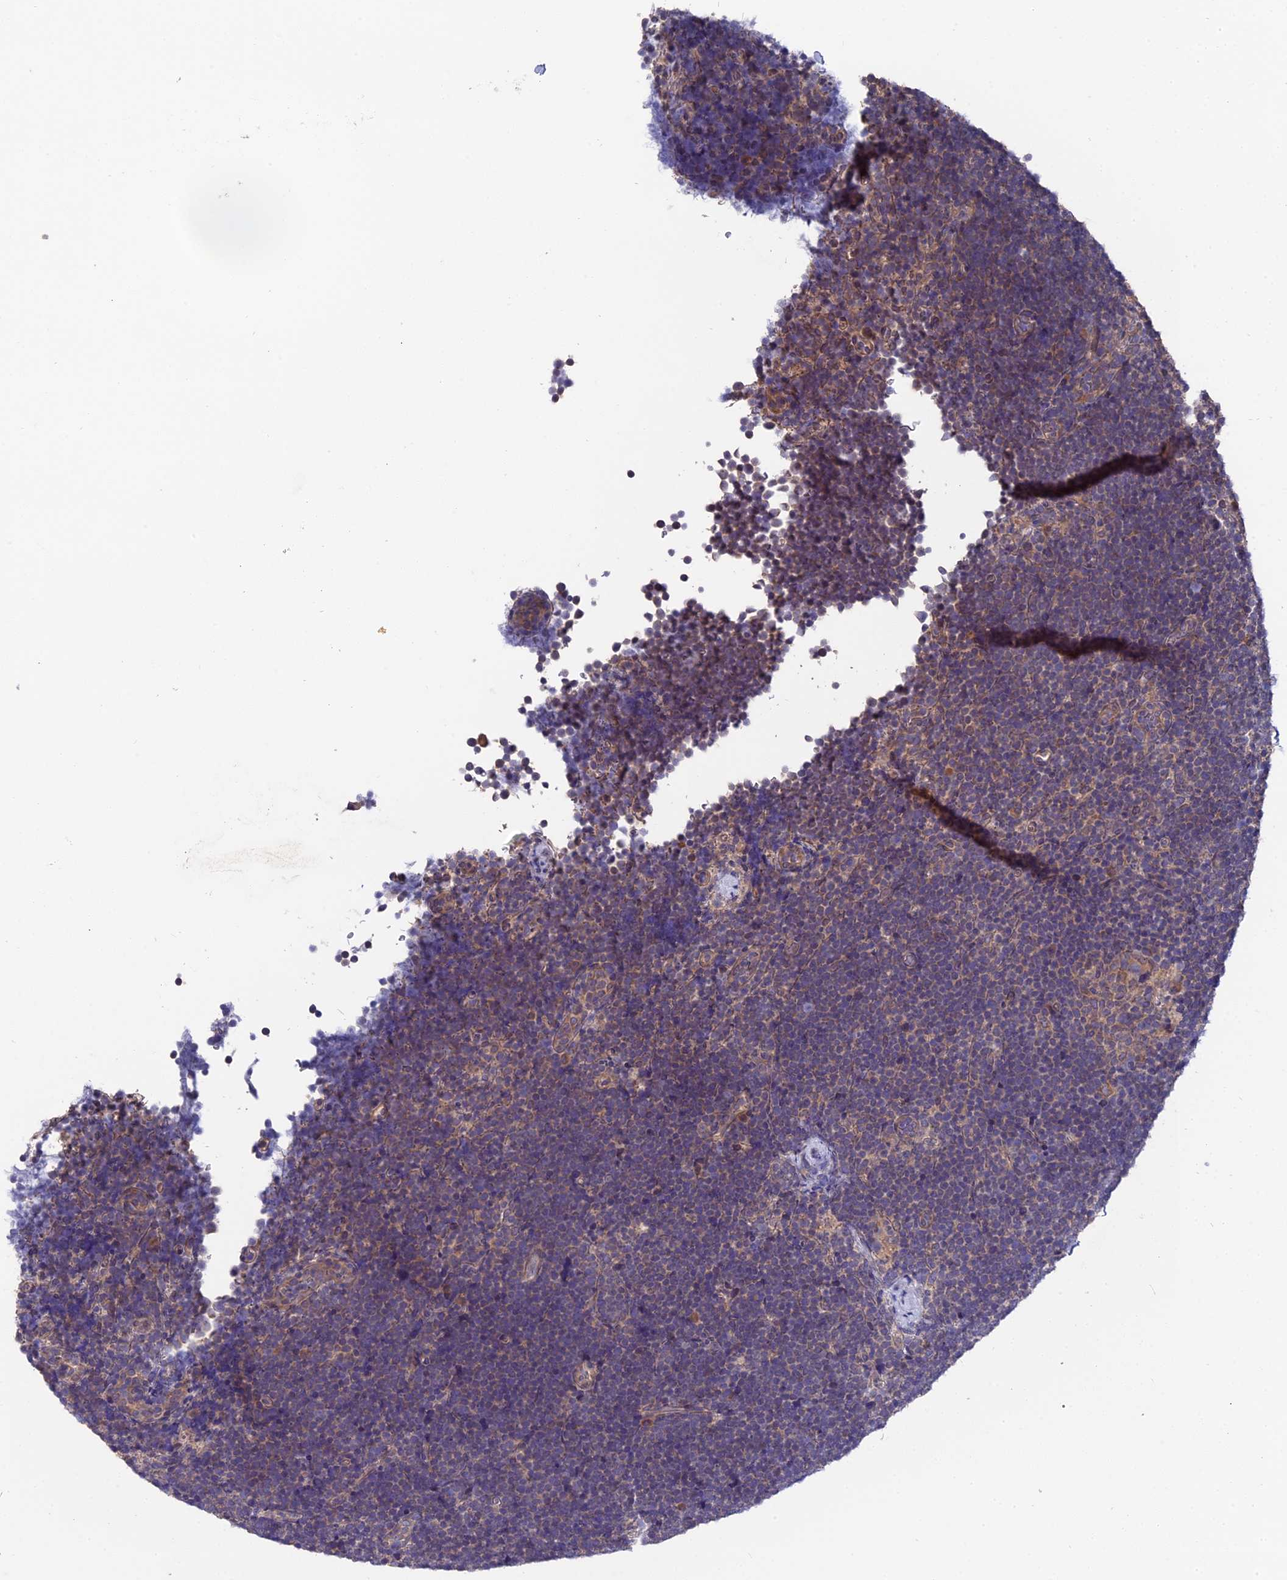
{"staining": {"intensity": "weak", "quantity": "25%-75%", "location": "cytoplasmic/membranous"}, "tissue": "lymphoma", "cell_type": "Tumor cells", "image_type": "cancer", "snomed": [{"axis": "morphology", "description": "Malignant lymphoma, non-Hodgkin's type, High grade"}, {"axis": "topography", "description": "Lymph node"}], "caption": "Immunohistochemical staining of human lymphoma demonstrates weak cytoplasmic/membranous protein expression in approximately 25%-75% of tumor cells.", "gene": "ZCCHC2", "patient": {"sex": "male", "age": 13}}